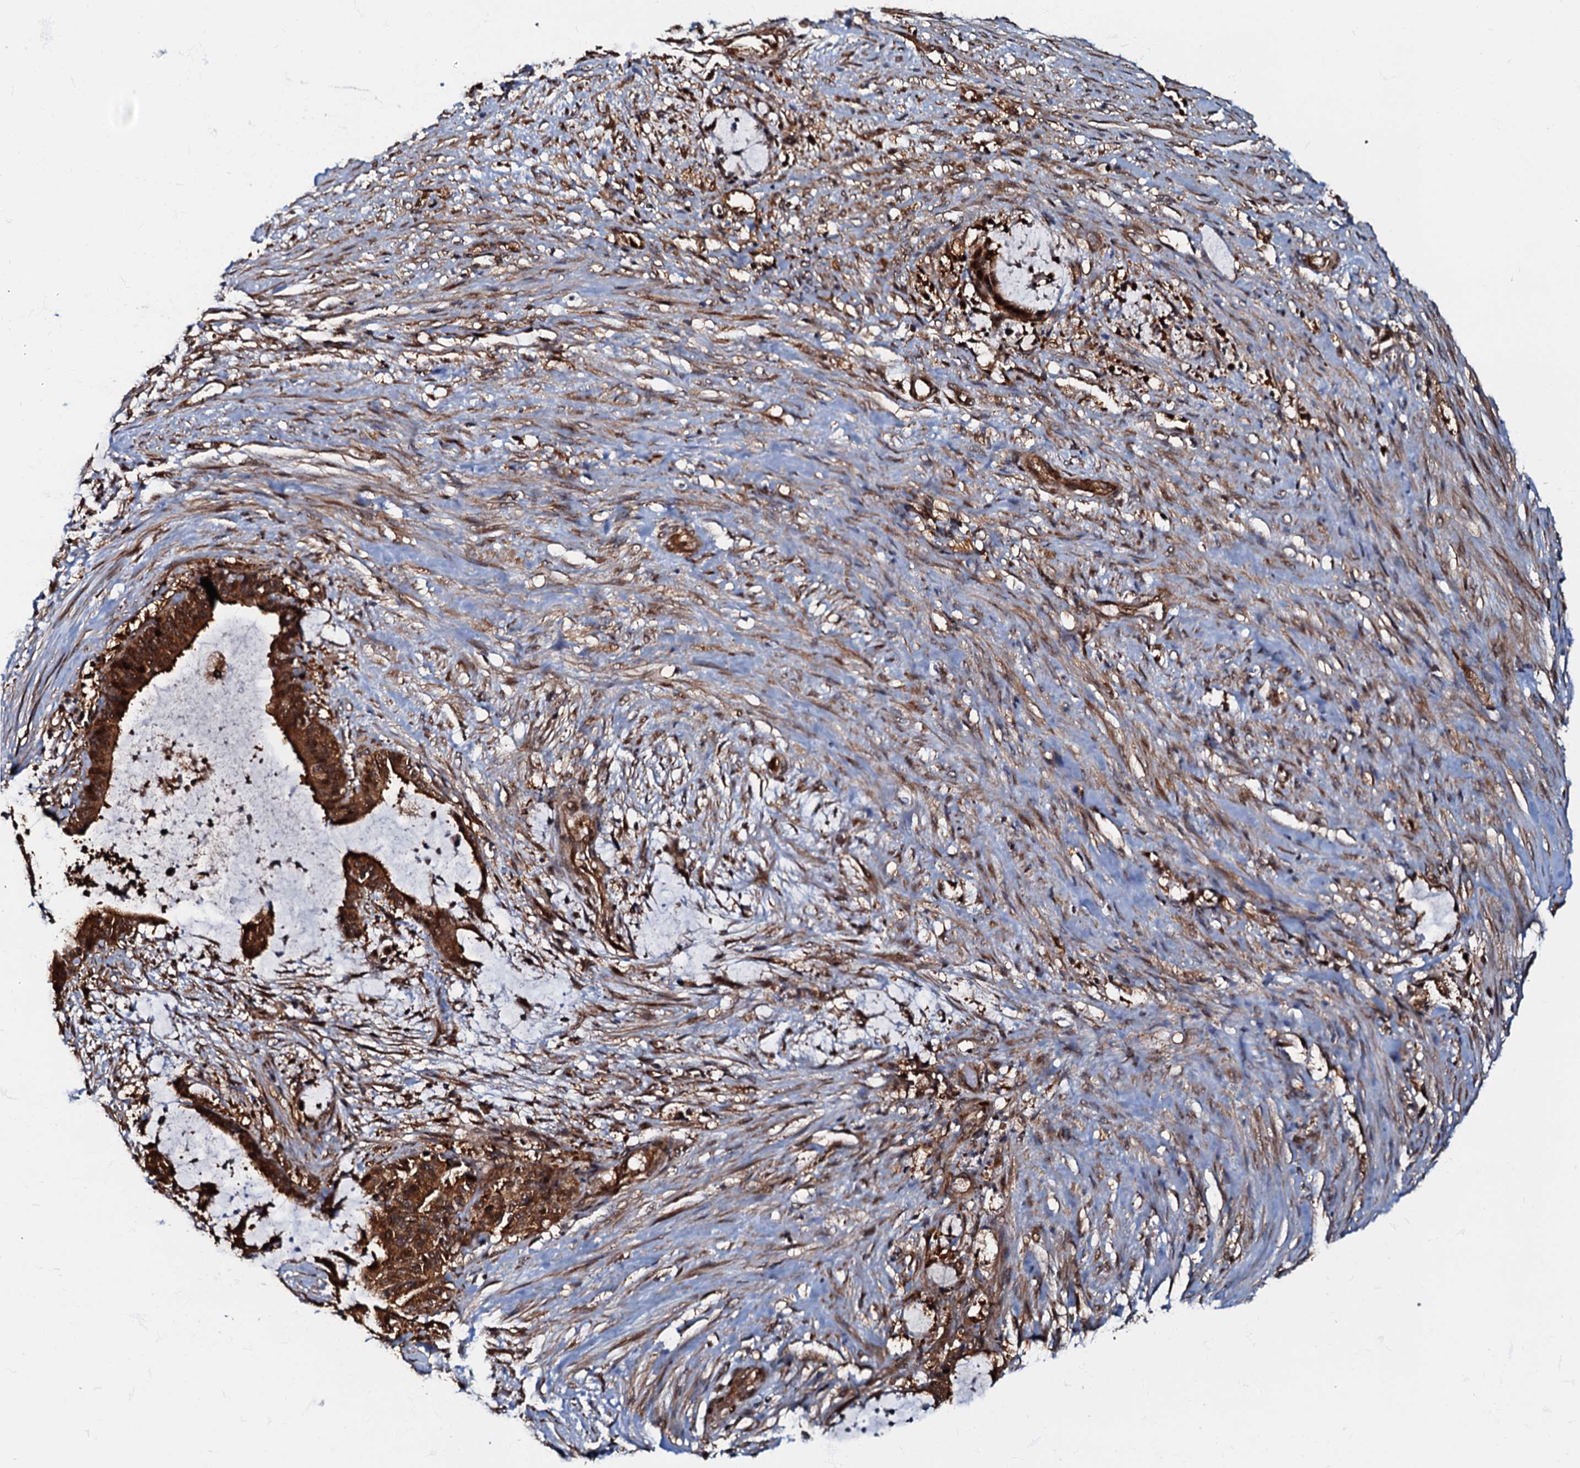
{"staining": {"intensity": "strong", "quantity": ">75%", "location": "cytoplasmic/membranous,nuclear"}, "tissue": "liver cancer", "cell_type": "Tumor cells", "image_type": "cancer", "snomed": [{"axis": "morphology", "description": "Normal tissue, NOS"}, {"axis": "morphology", "description": "Cholangiocarcinoma"}, {"axis": "topography", "description": "Liver"}, {"axis": "topography", "description": "Peripheral nerve tissue"}], "caption": "IHC of human liver cancer (cholangiocarcinoma) exhibits high levels of strong cytoplasmic/membranous and nuclear positivity in approximately >75% of tumor cells.", "gene": "OSBP", "patient": {"sex": "female", "age": 73}}